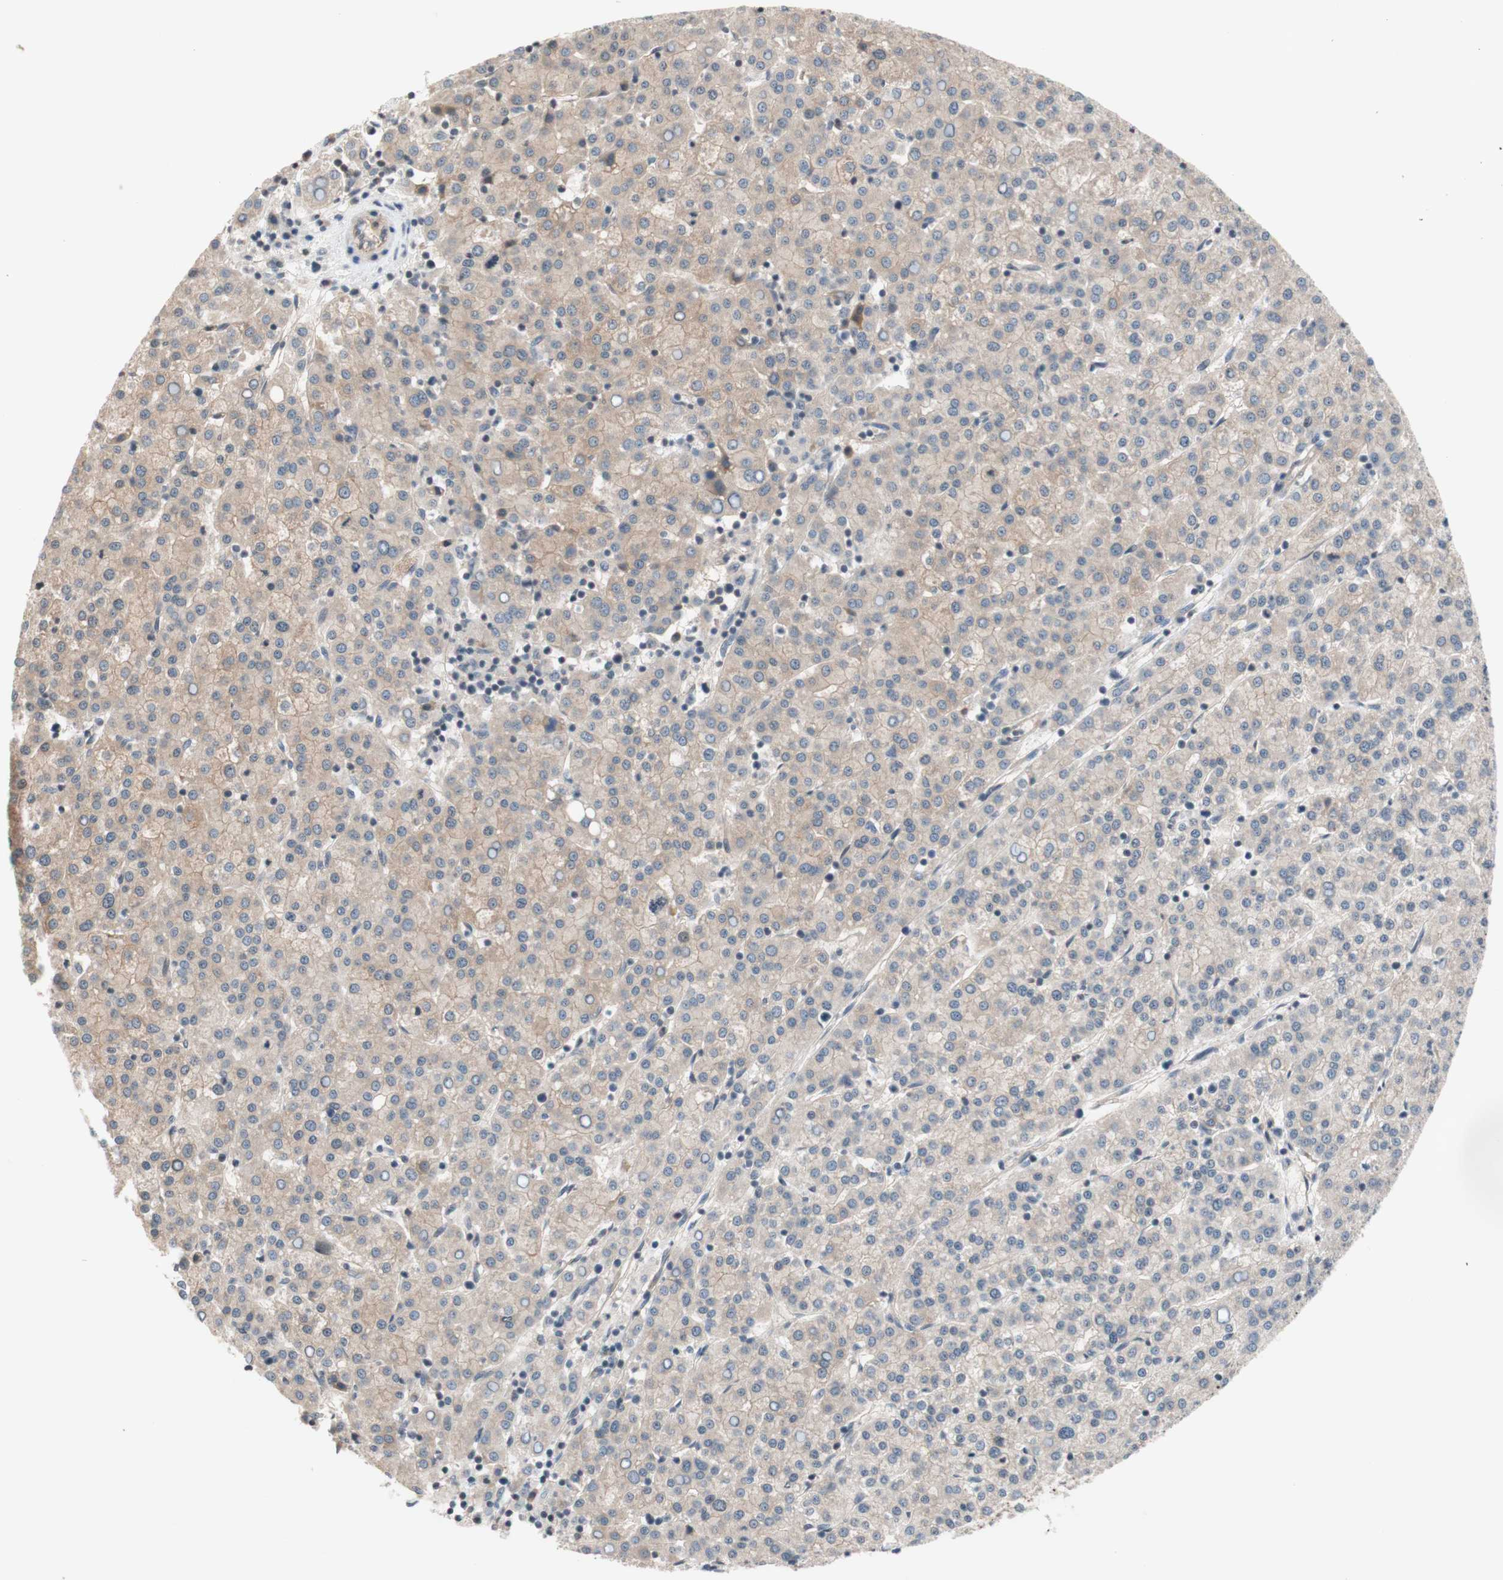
{"staining": {"intensity": "weak", "quantity": ">75%", "location": "cytoplasmic/membranous"}, "tissue": "liver cancer", "cell_type": "Tumor cells", "image_type": "cancer", "snomed": [{"axis": "morphology", "description": "Carcinoma, Hepatocellular, NOS"}, {"axis": "topography", "description": "Liver"}], "caption": "Weak cytoplasmic/membranous protein positivity is identified in about >75% of tumor cells in hepatocellular carcinoma (liver).", "gene": "CD55", "patient": {"sex": "female", "age": 58}}